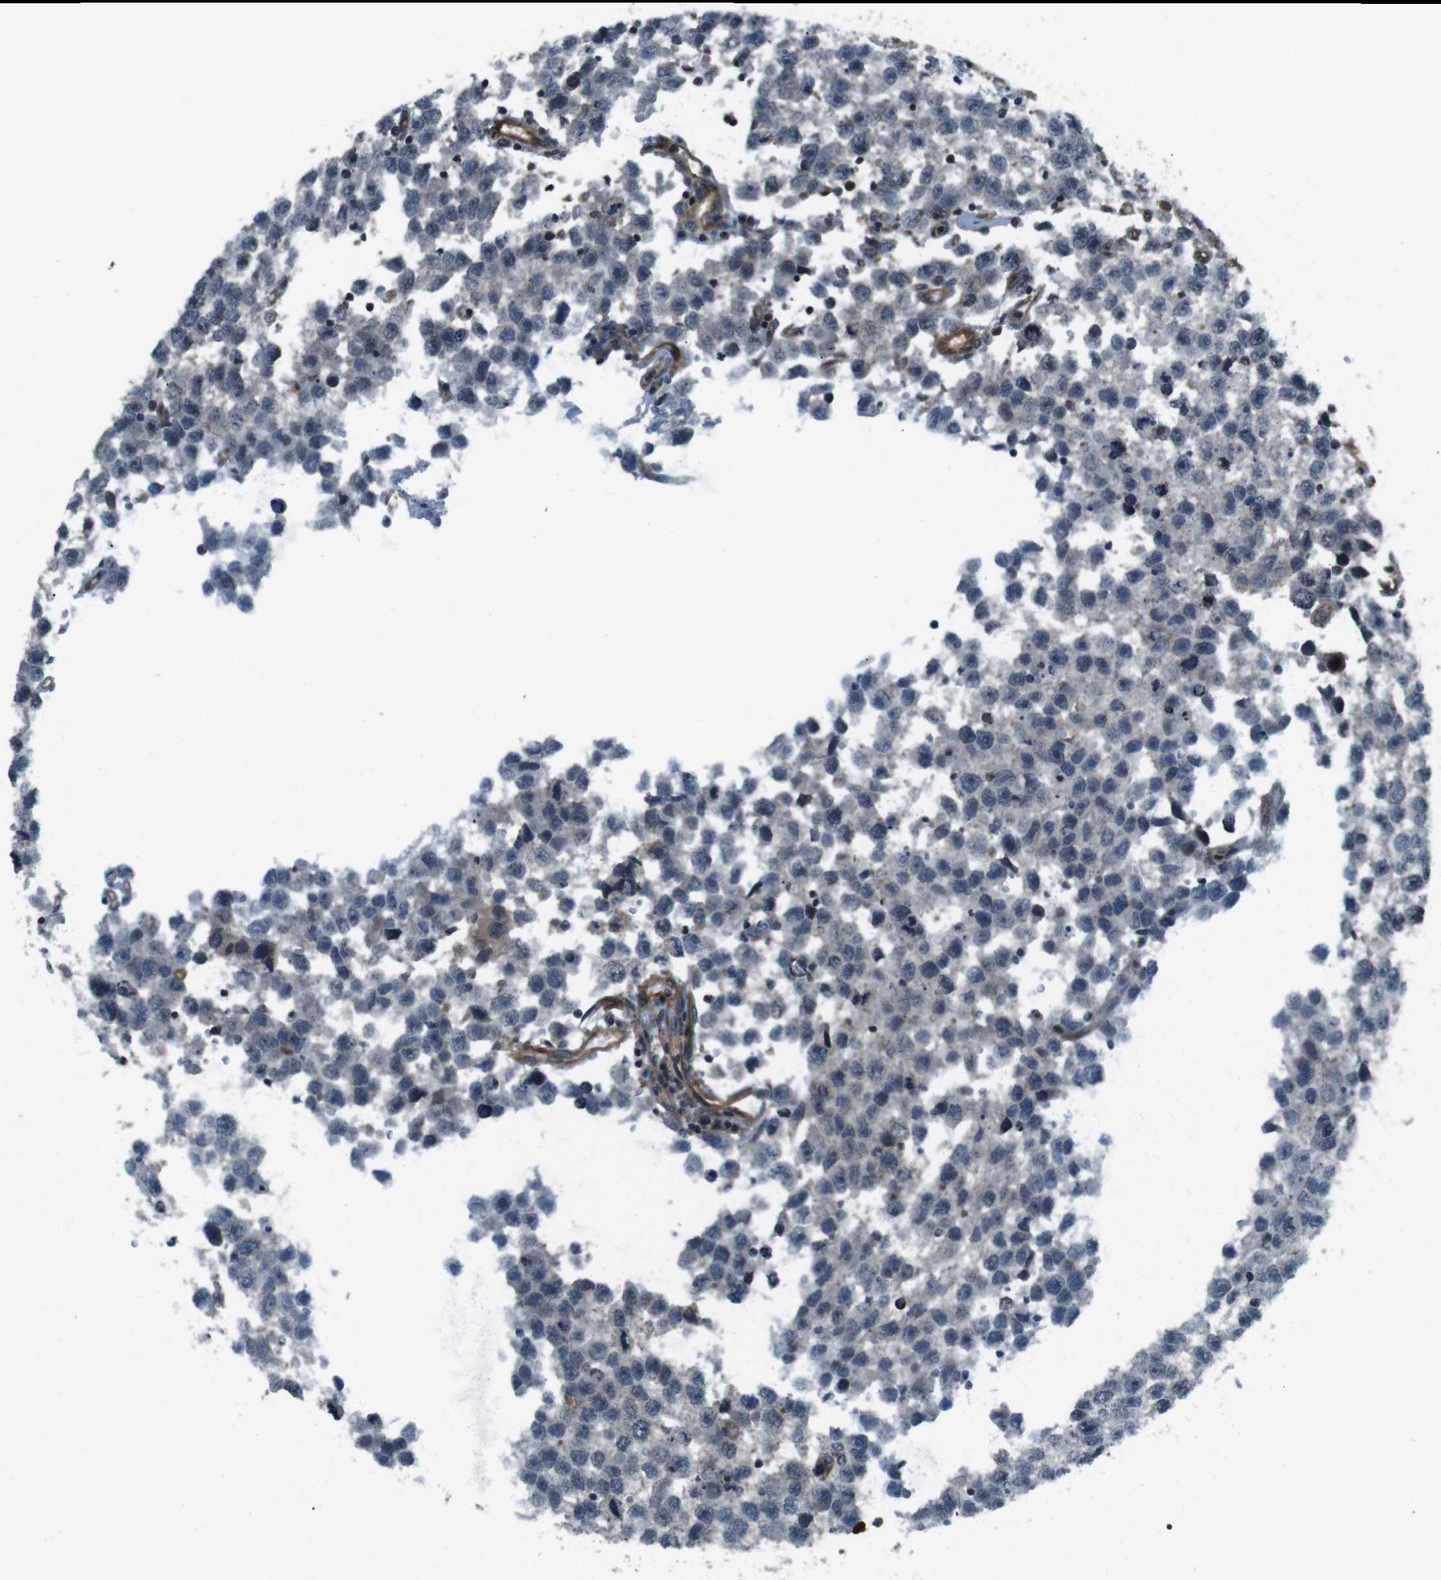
{"staining": {"intensity": "negative", "quantity": "none", "location": "none"}, "tissue": "testis cancer", "cell_type": "Tumor cells", "image_type": "cancer", "snomed": [{"axis": "morphology", "description": "Seminoma, NOS"}, {"axis": "topography", "description": "Testis"}], "caption": "Immunohistochemistry (IHC) of seminoma (testis) shows no expression in tumor cells.", "gene": "TIAM2", "patient": {"sex": "male", "age": 33}}